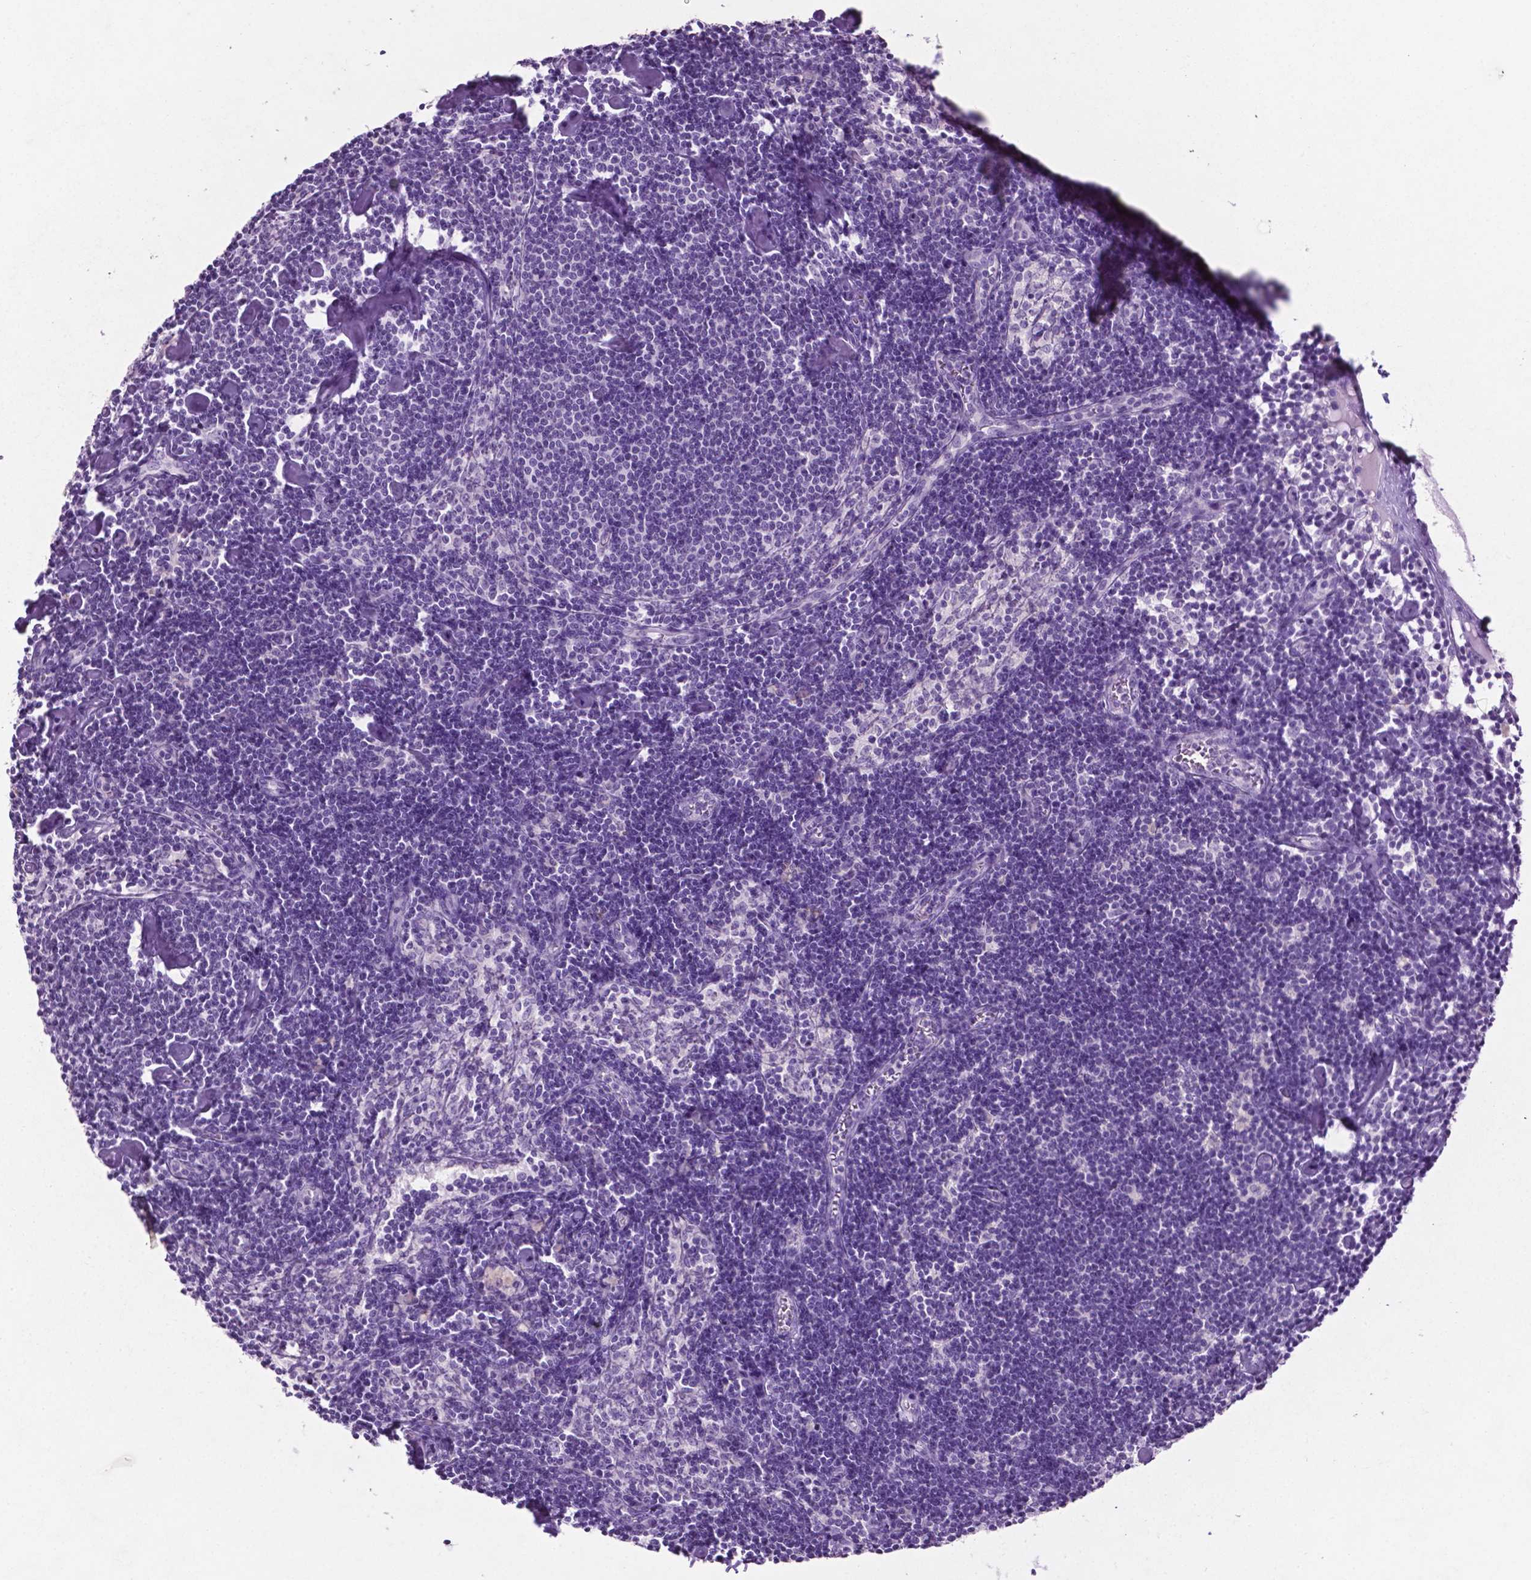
{"staining": {"intensity": "negative", "quantity": "none", "location": "none"}, "tissue": "lymph node", "cell_type": "Germinal center cells", "image_type": "normal", "snomed": [{"axis": "morphology", "description": "Normal tissue, NOS"}, {"axis": "topography", "description": "Lymph node"}], "caption": "IHC histopathology image of normal human lymph node stained for a protein (brown), which exhibits no staining in germinal center cells.", "gene": "PHGR1", "patient": {"sex": "female", "age": 42}}